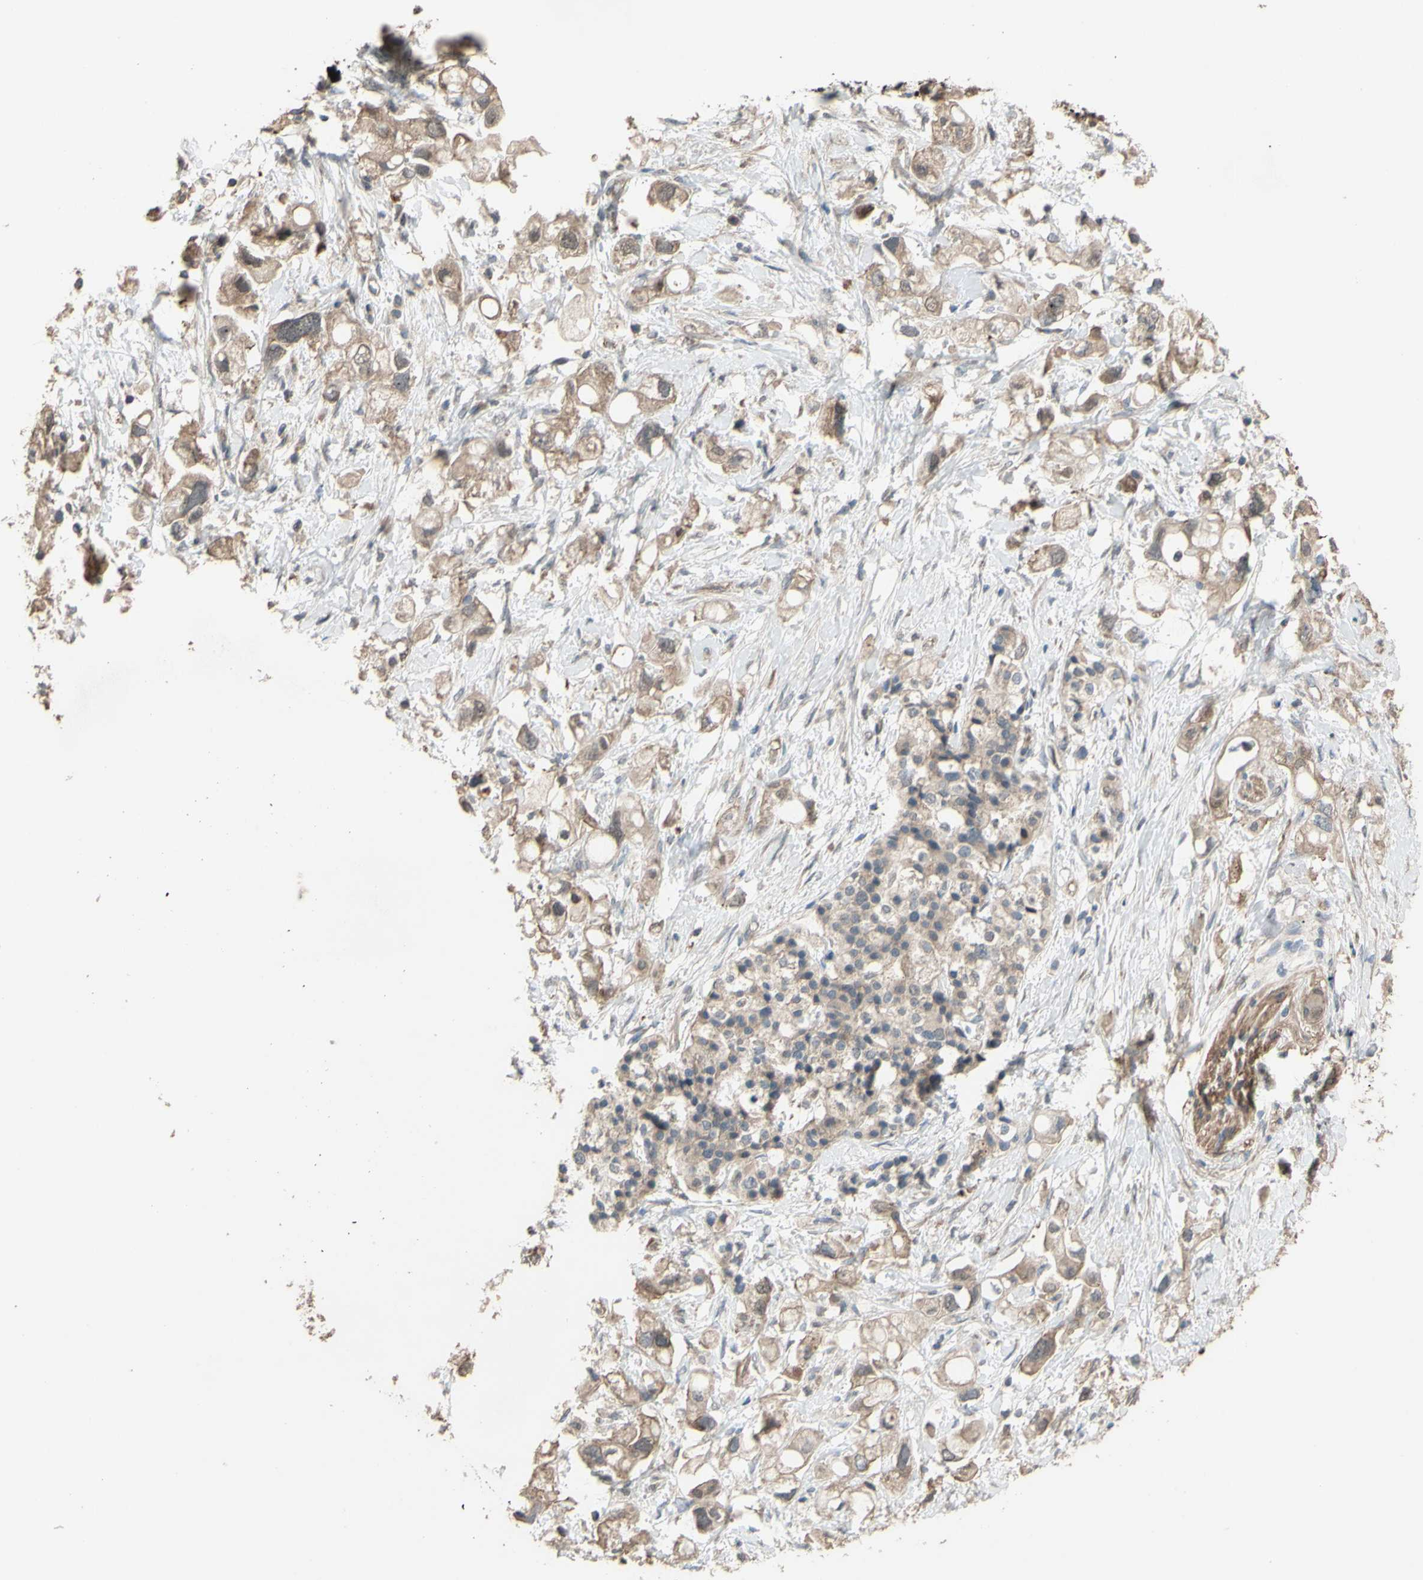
{"staining": {"intensity": "moderate", "quantity": ">75%", "location": "cytoplasmic/membranous"}, "tissue": "pancreatic cancer", "cell_type": "Tumor cells", "image_type": "cancer", "snomed": [{"axis": "morphology", "description": "Adenocarcinoma, NOS"}, {"axis": "topography", "description": "Pancreas"}], "caption": "Pancreatic cancer (adenocarcinoma) stained for a protein (brown) demonstrates moderate cytoplasmic/membranous positive expression in about >75% of tumor cells.", "gene": "SHROOM4", "patient": {"sex": "female", "age": 56}}